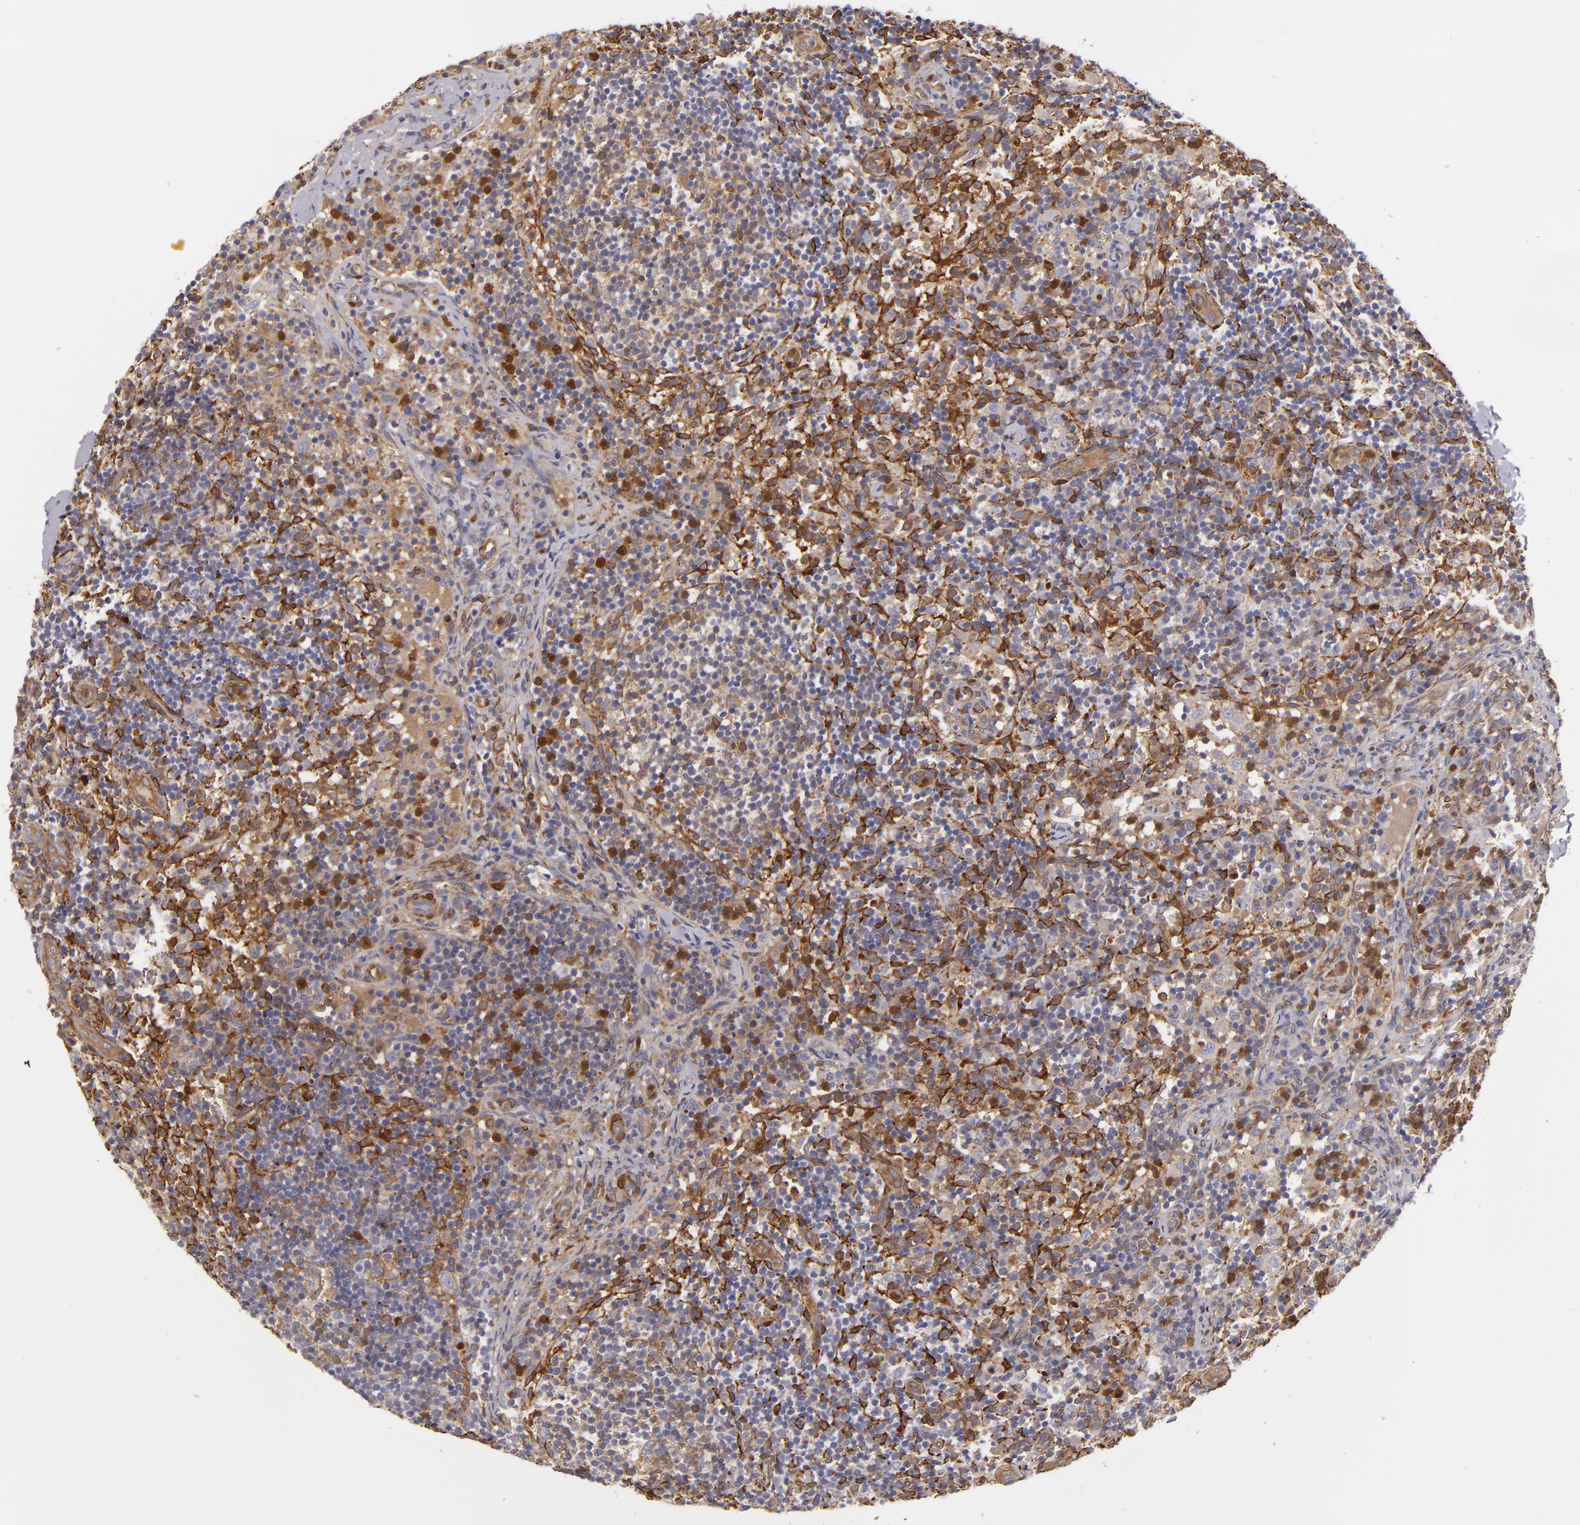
{"staining": {"intensity": "strong", "quantity": "<25%", "location": "cytoplasmic/membranous"}, "tissue": "lymph node", "cell_type": "Non-germinal center cells", "image_type": "normal", "snomed": [{"axis": "morphology", "description": "Normal tissue, NOS"}, {"axis": "morphology", "description": "Inflammation, NOS"}, {"axis": "topography", "description": "Lymph node"}], "caption": "Human lymph node stained with a brown dye demonstrates strong cytoplasmic/membranous positive positivity in about <25% of non-germinal center cells.", "gene": "VCL", "patient": {"sex": "male", "age": 46}}